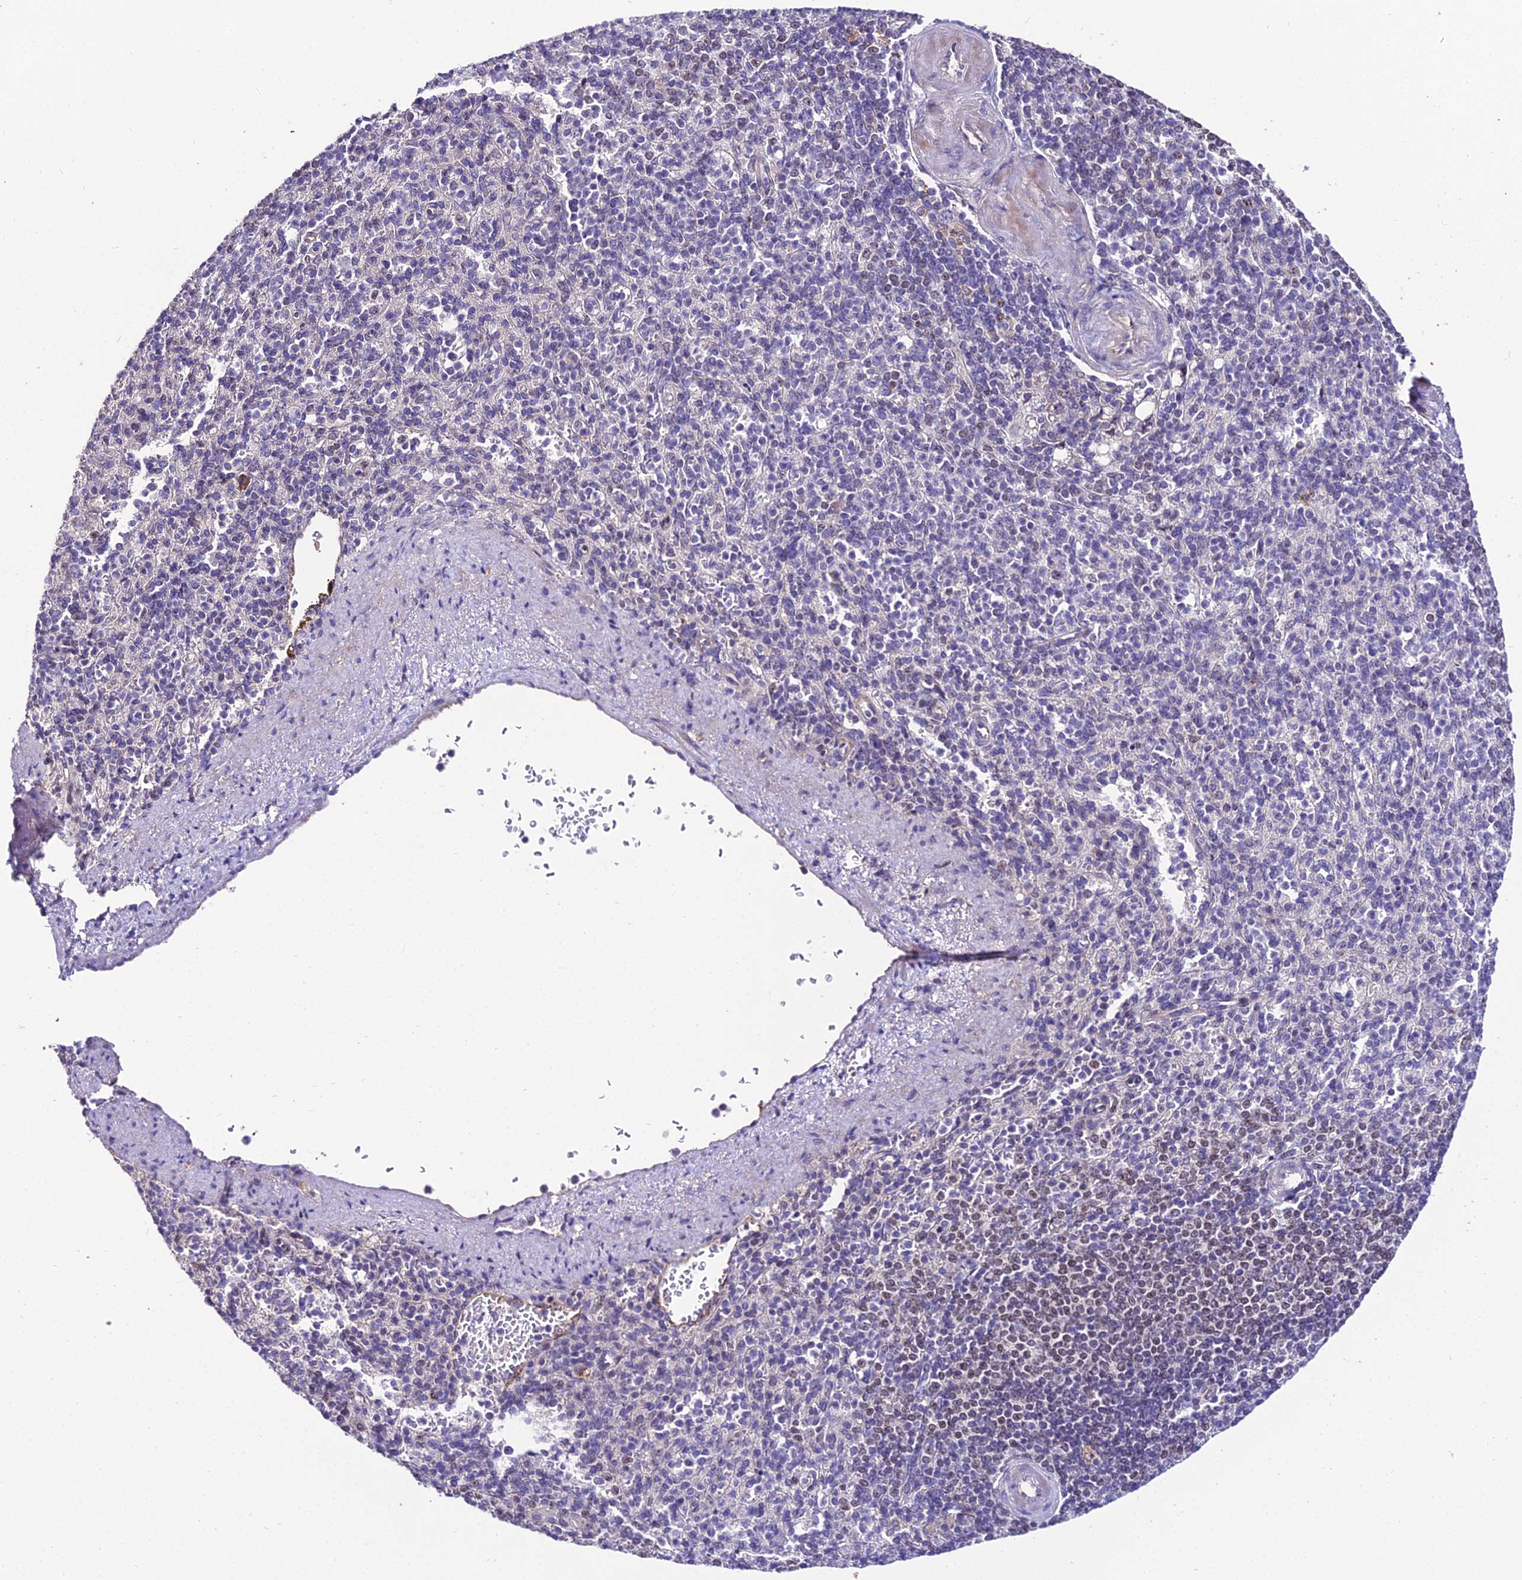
{"staining": {"intensity": "negative", "quantity": "none", "location": "none"}, "tissue": "spleen", "cell_type": "Cells in red pulp", "image_type": "normal", "snomed": [{"axis": "morphology", "description": "Normal tissue, NOS"}, {"axis": "topography", "description": "Spleen"}], "caption": "A micrograph of spleen stained for a protein reveals no brown staining in cells in red pulp.", "gene": "SHQ1", "patient": {"sex": "female", "age": 74}}